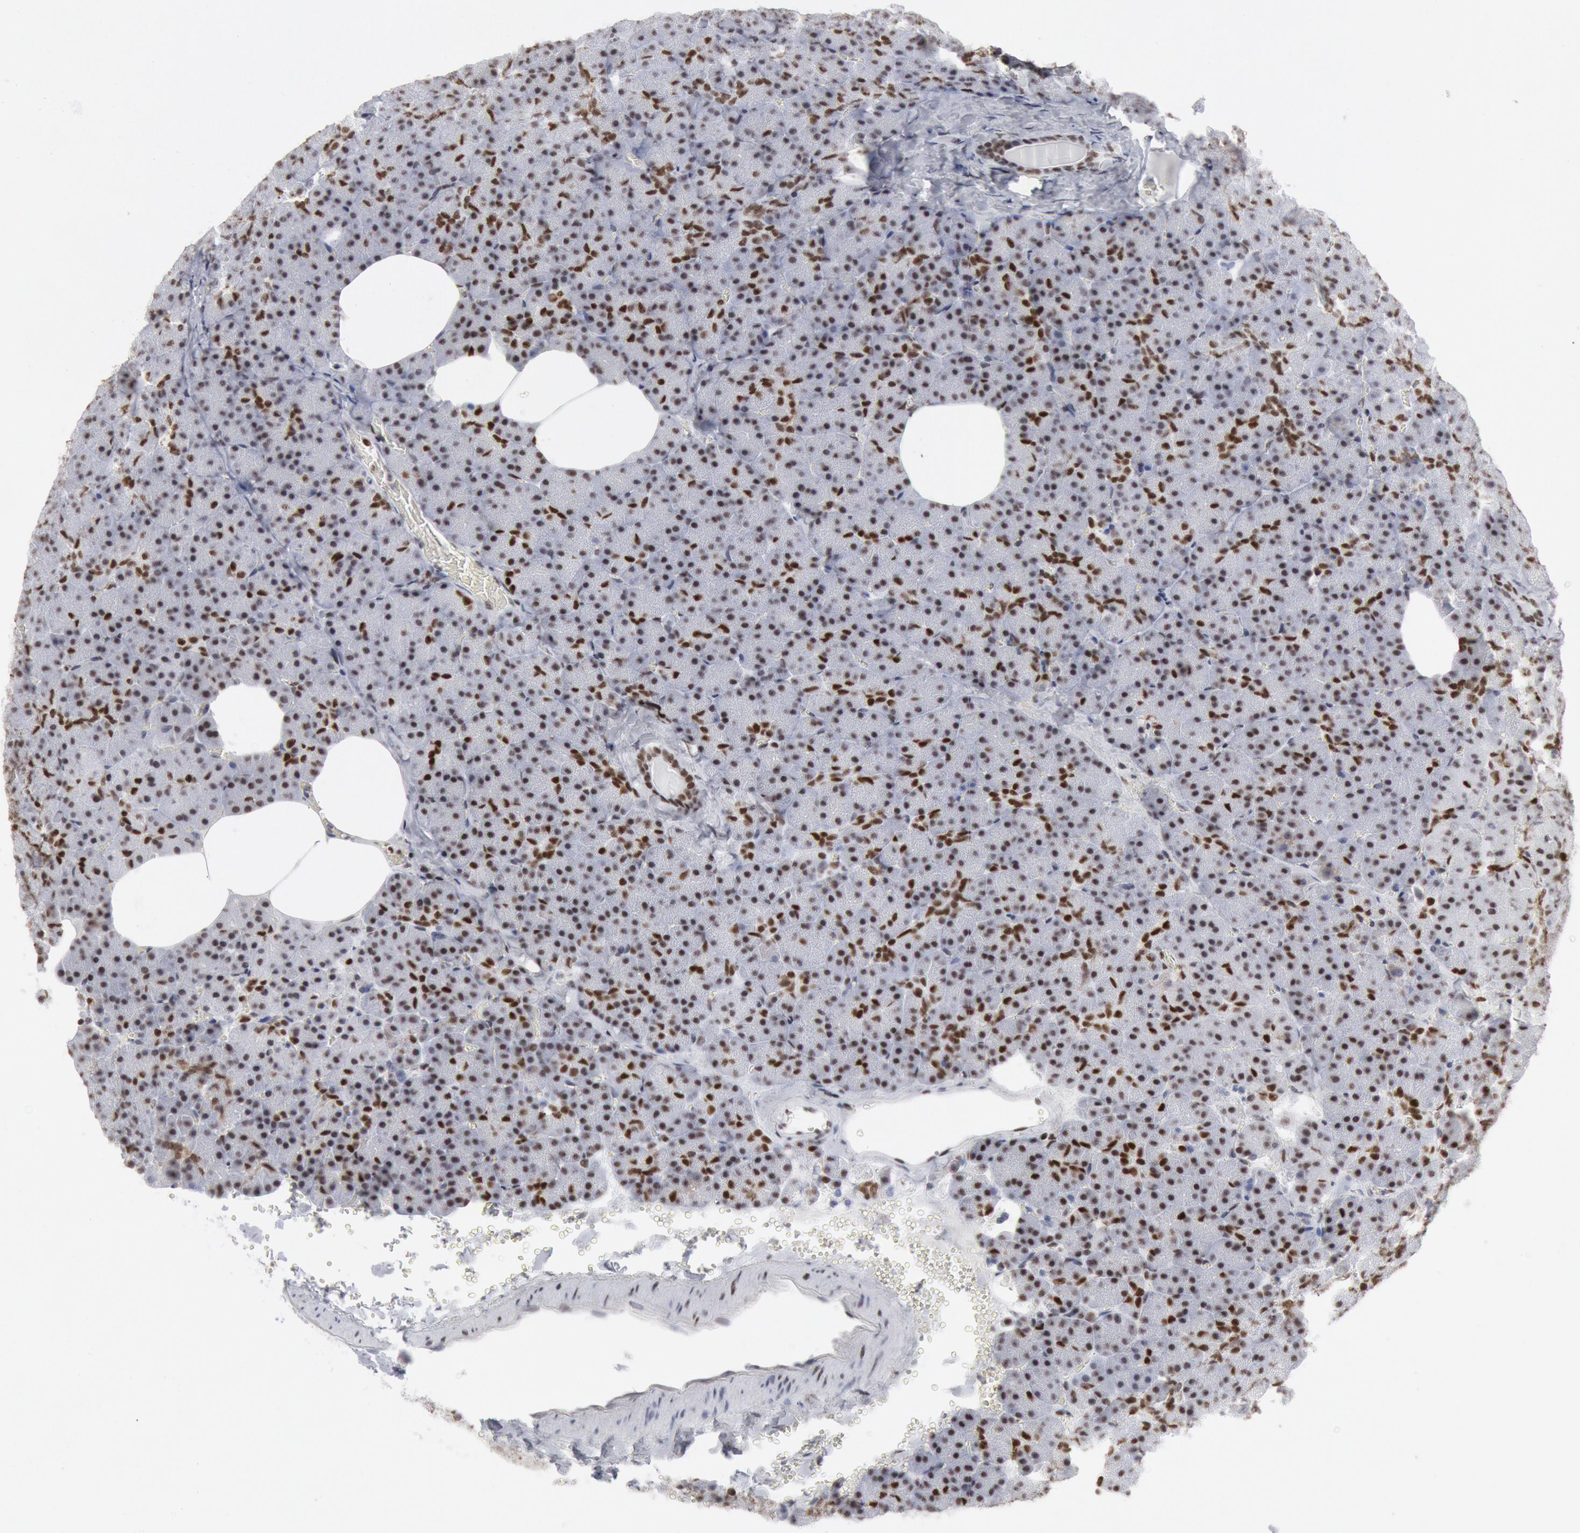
{"staining": {"intensity": "strong", "quantity": ">75%", "location": "nuclear"}, "tissue": "pancreas", "cell_type": "Exocrine glandular cells", "image_type": "normal", "snomed": [{"axis": "morphology", "description": "Normal tissue, NOS"}, {"axis": "topography", "description": "Pancreas"}], "caption": "The micrograph demonstrates immunohistochemical staining of normal pancreas. There is strong nuclear staining is seen in about >75% of exocrine glandular cells. Using DAB (3,3'-diaminobenzidine) (brown) and hematoxylin (blue) stains, captured at high magnification using brightfield microscopy.", "gene": "SUB1", "patient": {"sex": "female", "age": 35}}